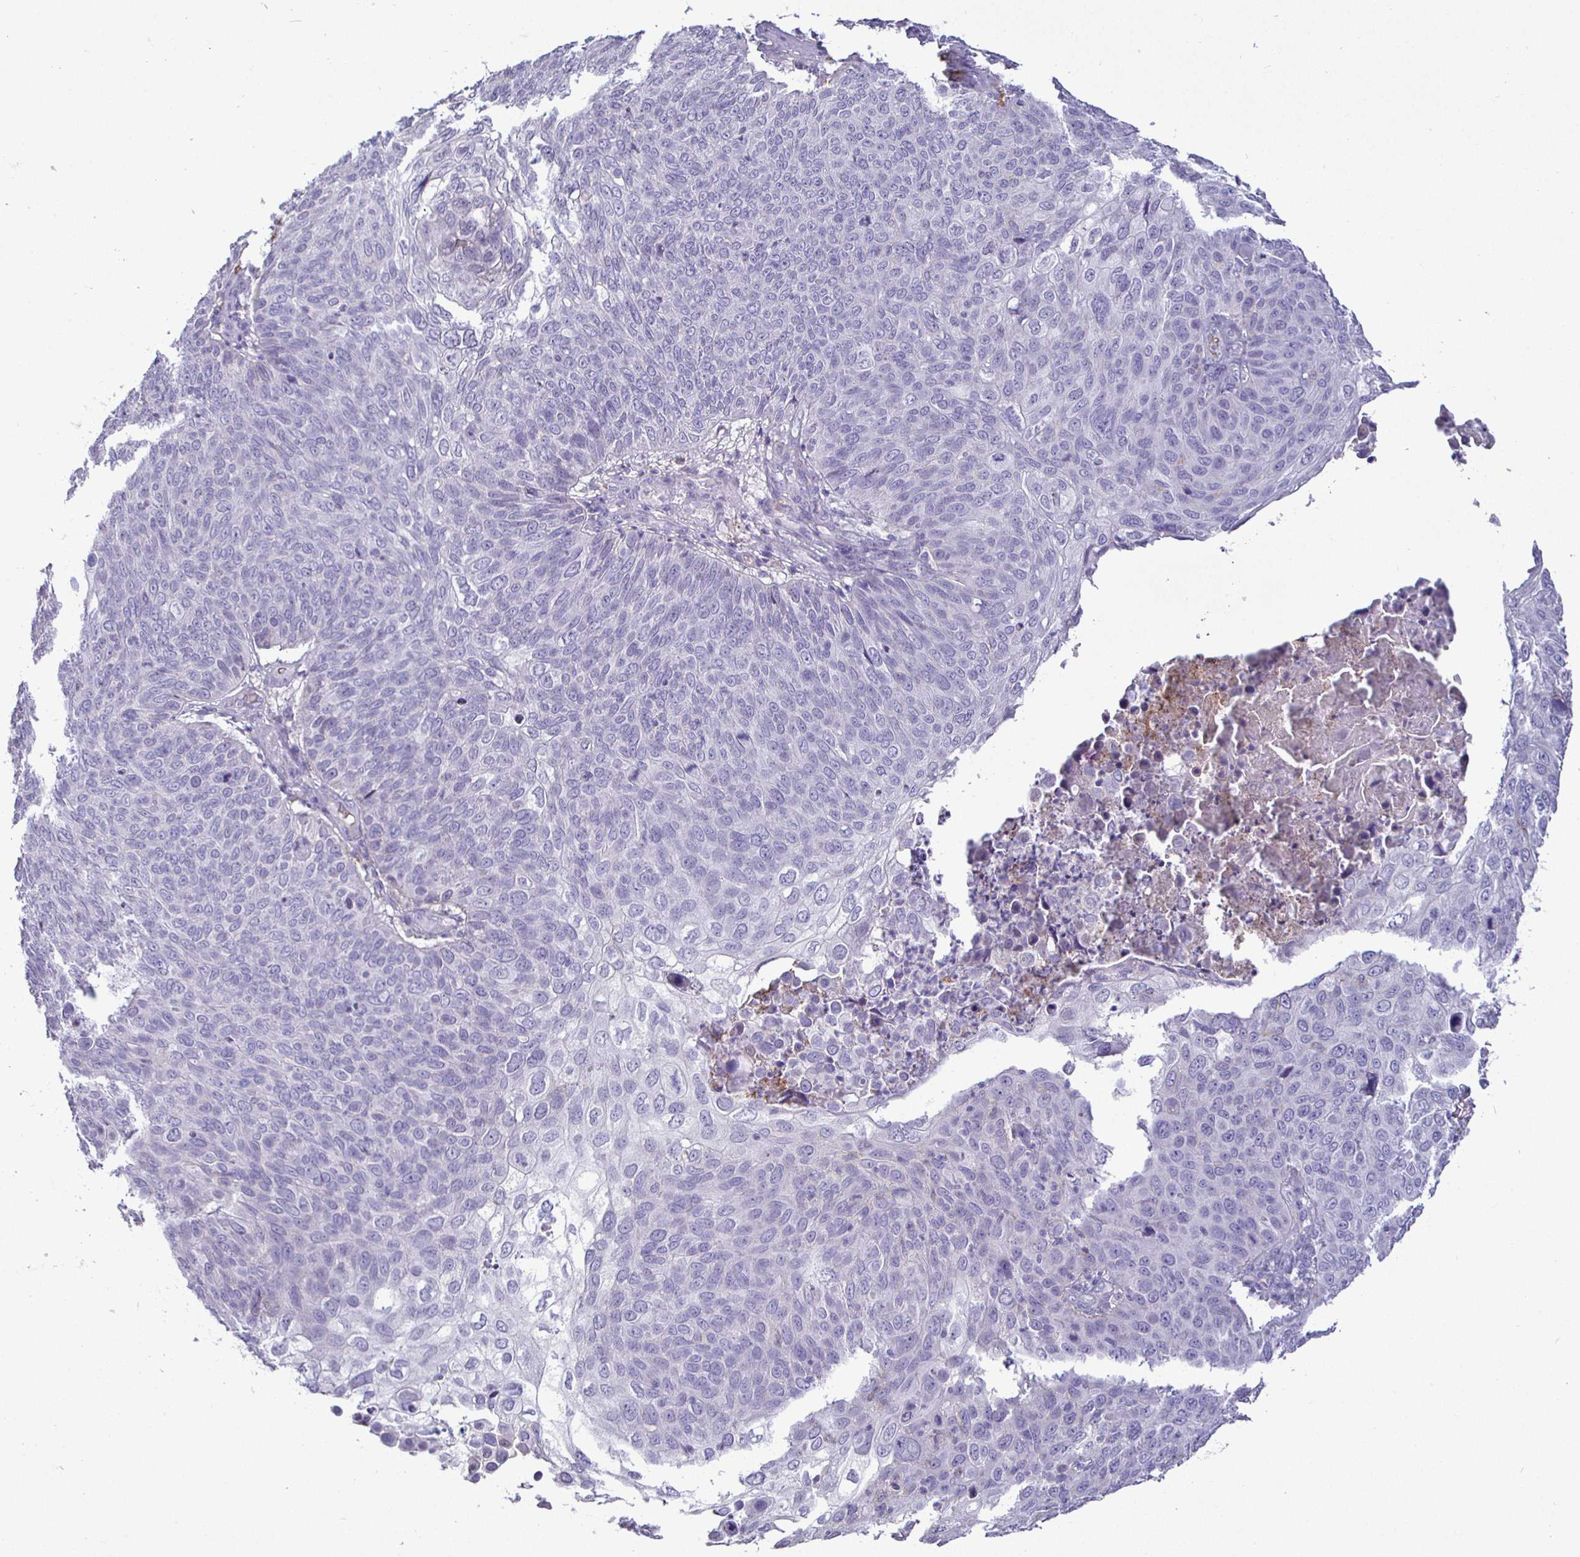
{"staining": {"intensity": "negative", "quantity": "none", "location": "none"}, "tissue": "skin cancer", "cell_type": "Tumor cells", "image_type": "cancer", "snomed": [{"axis": "morphology", "description": "Squamous cell carcinoma, NOS"}, {"axis": "topography", "description": "Skin"}], "caption": "IHC micrograph of neoplastic tissue: skin cancer (squamous cell carcinoma) stained with DAB (3,3'-diaminobenzidine) demonstrates no significant protein positivity in tumor cells.", "gene": "SIRPA", "patient": {"sex": "male", "age": 87}}